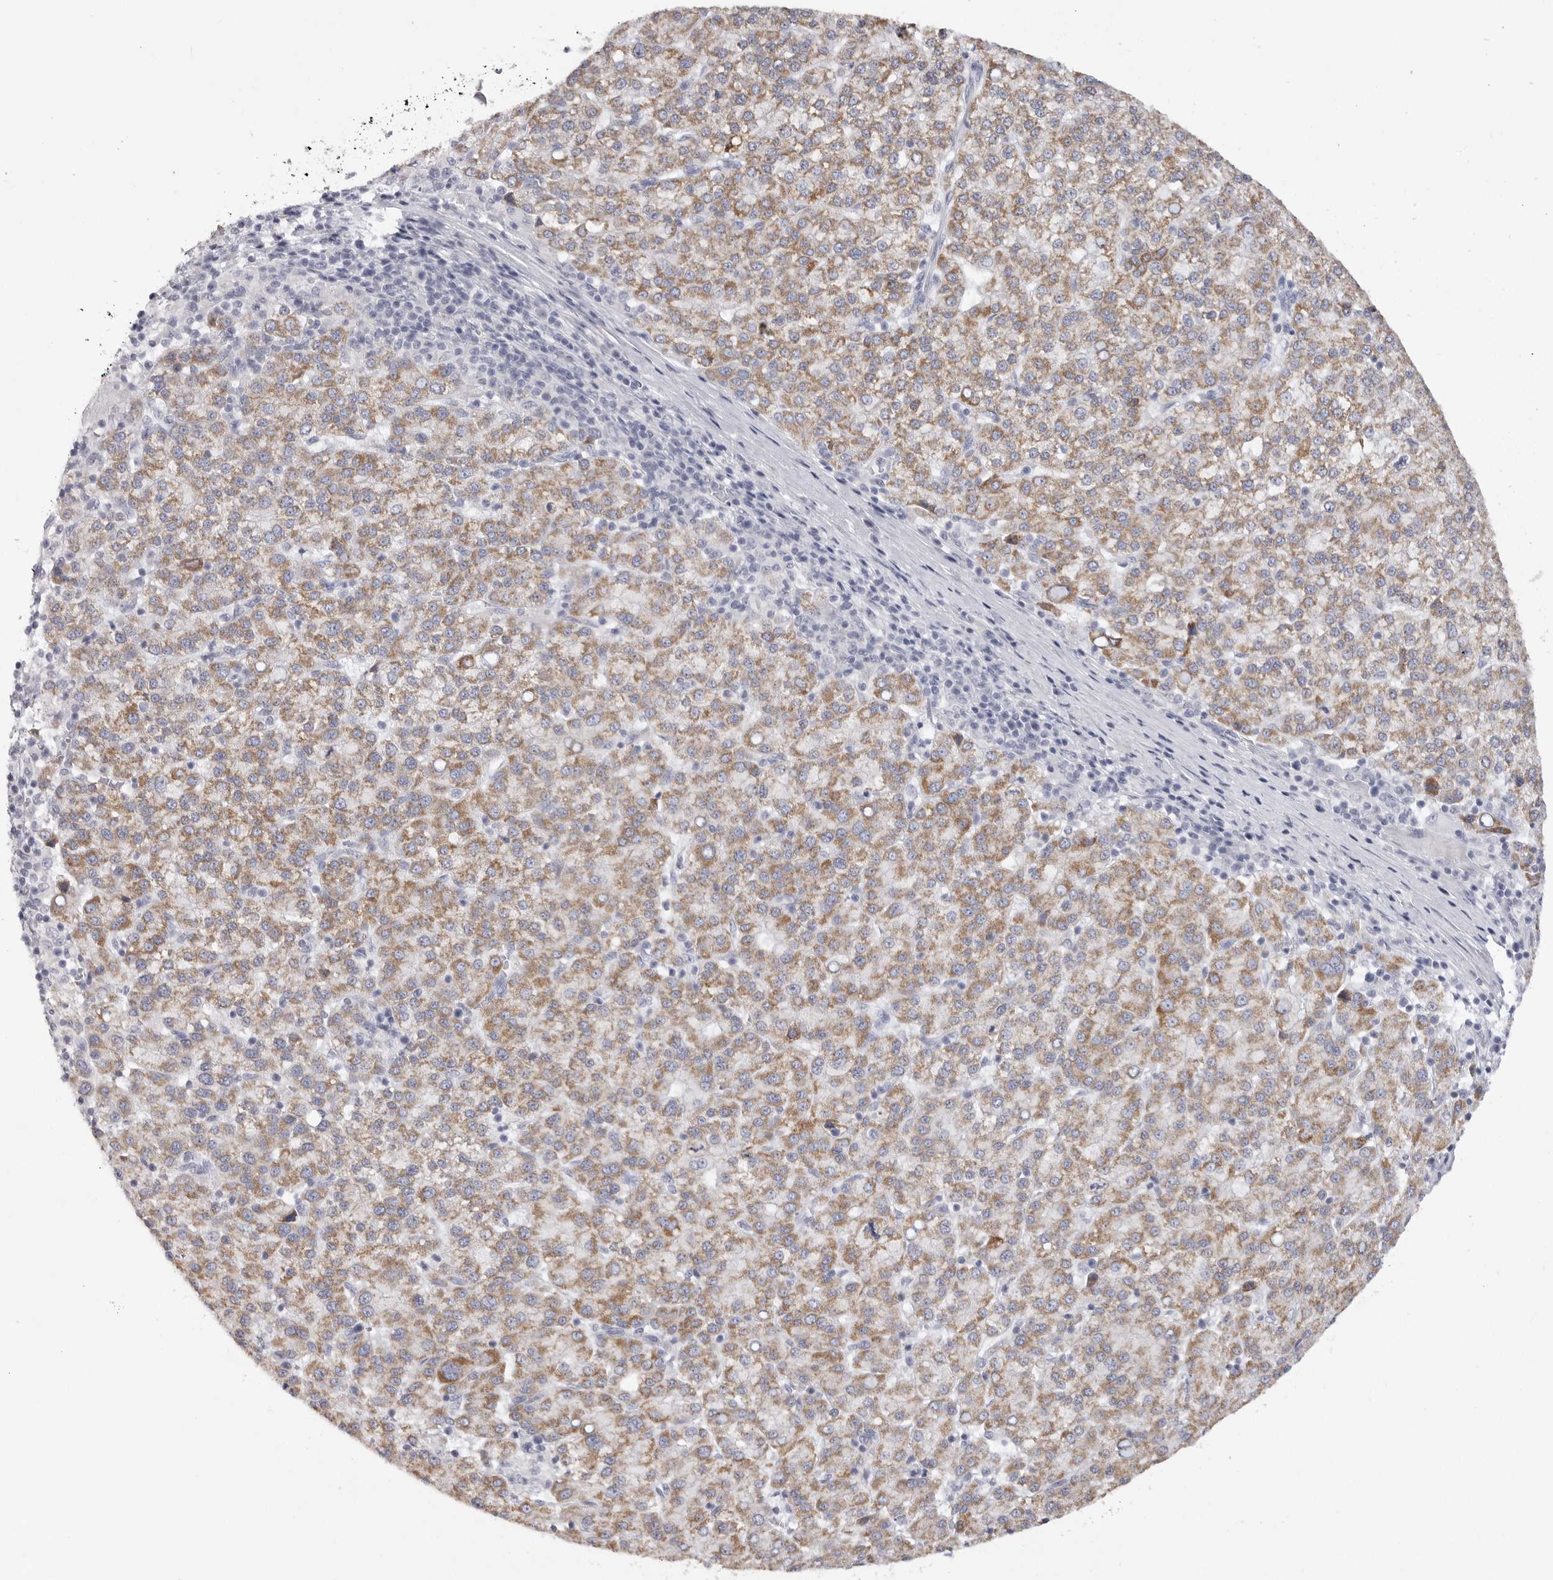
{"staining": {"intensity": "moderate", "quantity": ">75%", "location": "cytoplasmic/membranous"}, "tissue": "liver cancer", "cell_type": "Tumor cells", "image_type": "cancer", "snomed": [{"axis": "morphology", "description": "Carcinoma, Hepatocellular, NOS"}, {"axis": "topography", "description": "Liver"}], "caption": "Protein staining exhibits moderate cytoplasmic/membranous staining in about >75% of tumor cells in liver hepatocellular carcinoma.", "gene": "ELP3", "patient": {"sex": "female", "age": 58}}